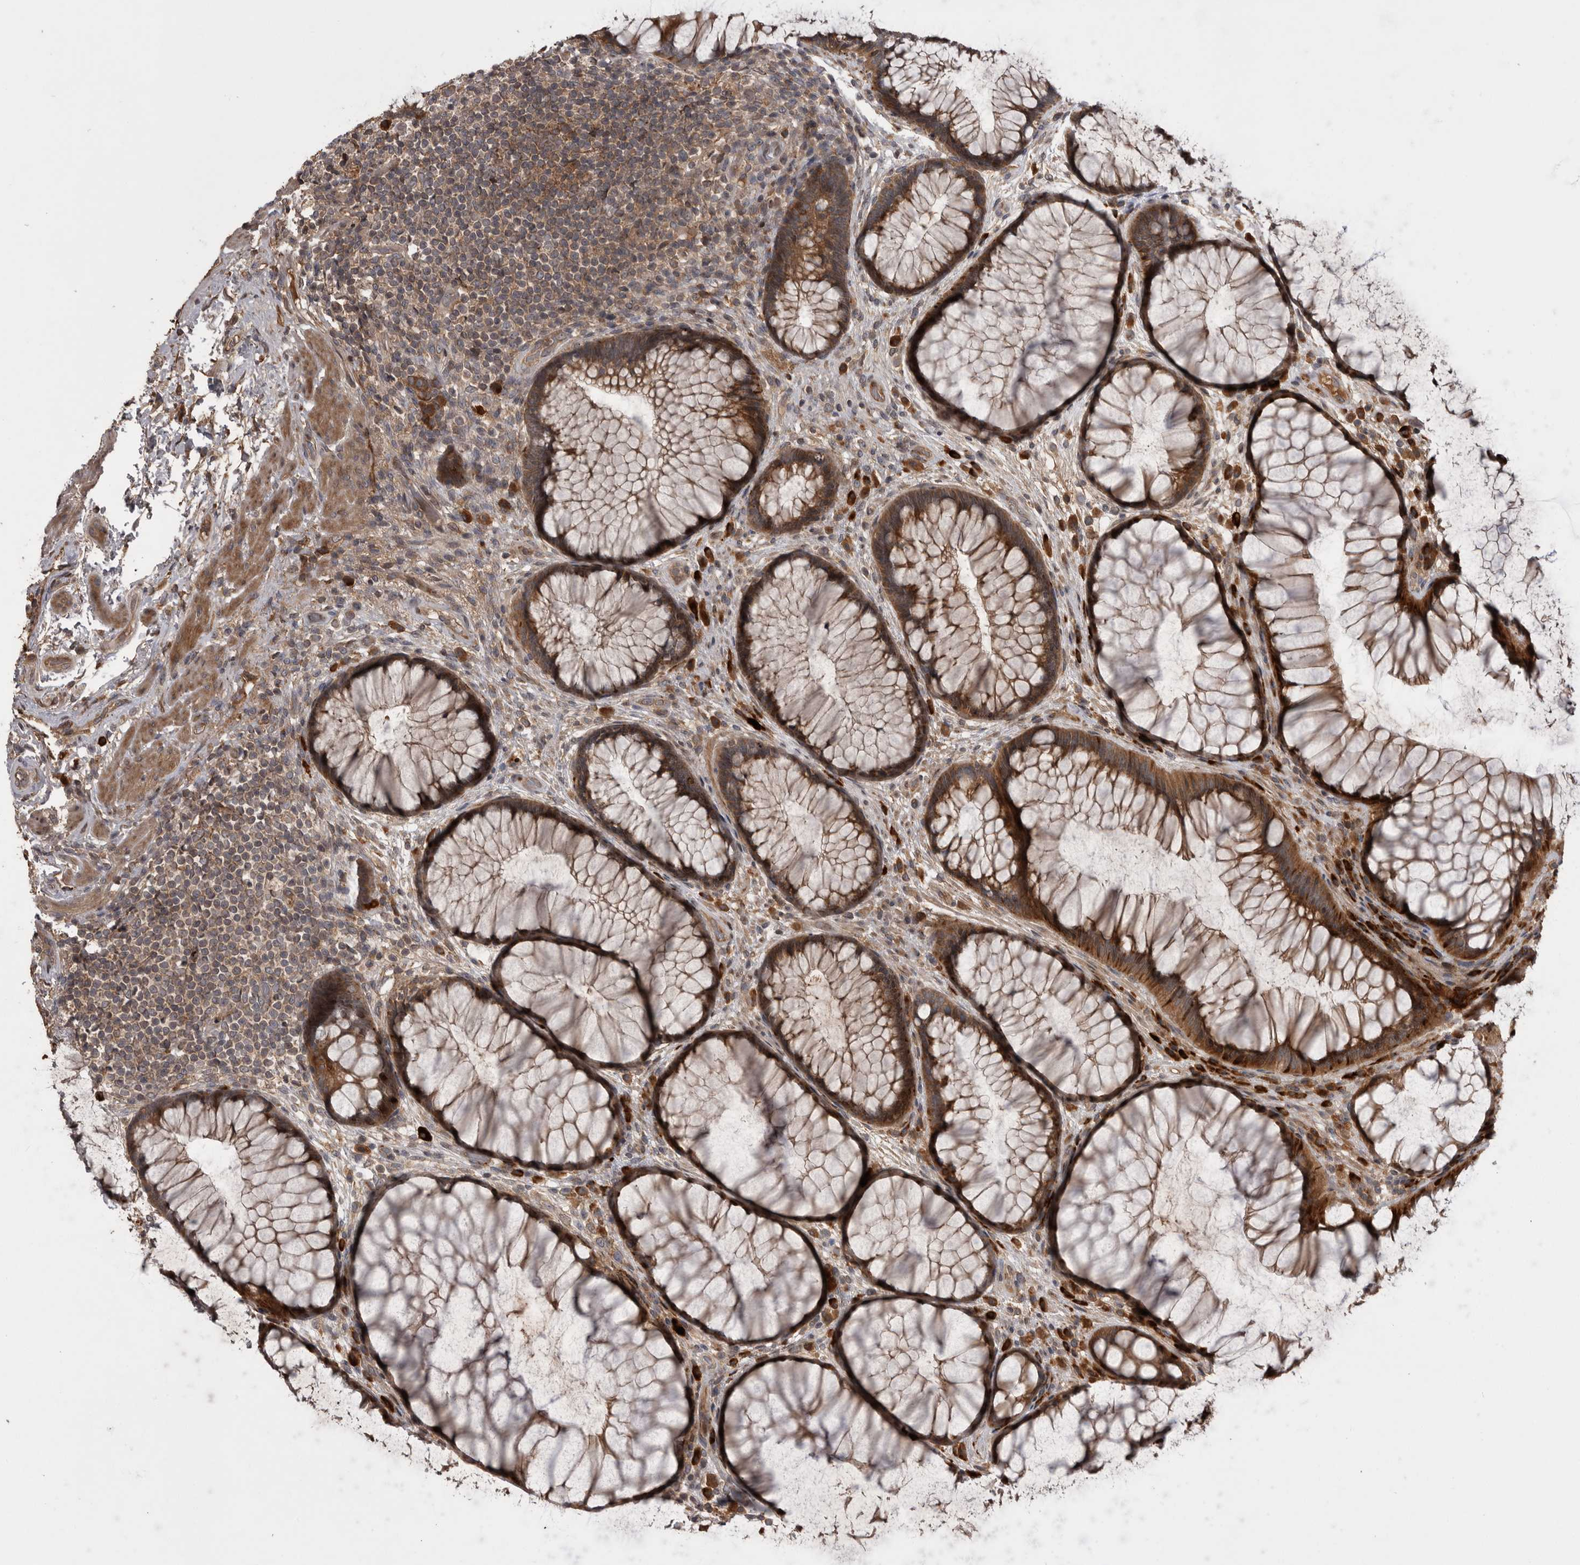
{"staining": {"intensity": "strong", "quantity": ">75%", "location": "cytoplasmic/membranous"}, "tissue": "rectum", "cell_type": "Glandular cells", "image_type": "normal", "snomed": [{"axis": "morphology", "description": "Normal tissue, NOS"}, {"axis": "topography", "description": "Rectum"}], "caption": "A high-resolution photomicrograph shows IHC staining of unremarkable rectum, which exhibits strong cytoplasmic/membranous positivity in about >75% of glandular cells. (DAB = brown stain, brightfield microscopy at high magnification).", "gene": "RAB3GAP2", "patient": {"sex": "male", "age": 51}}